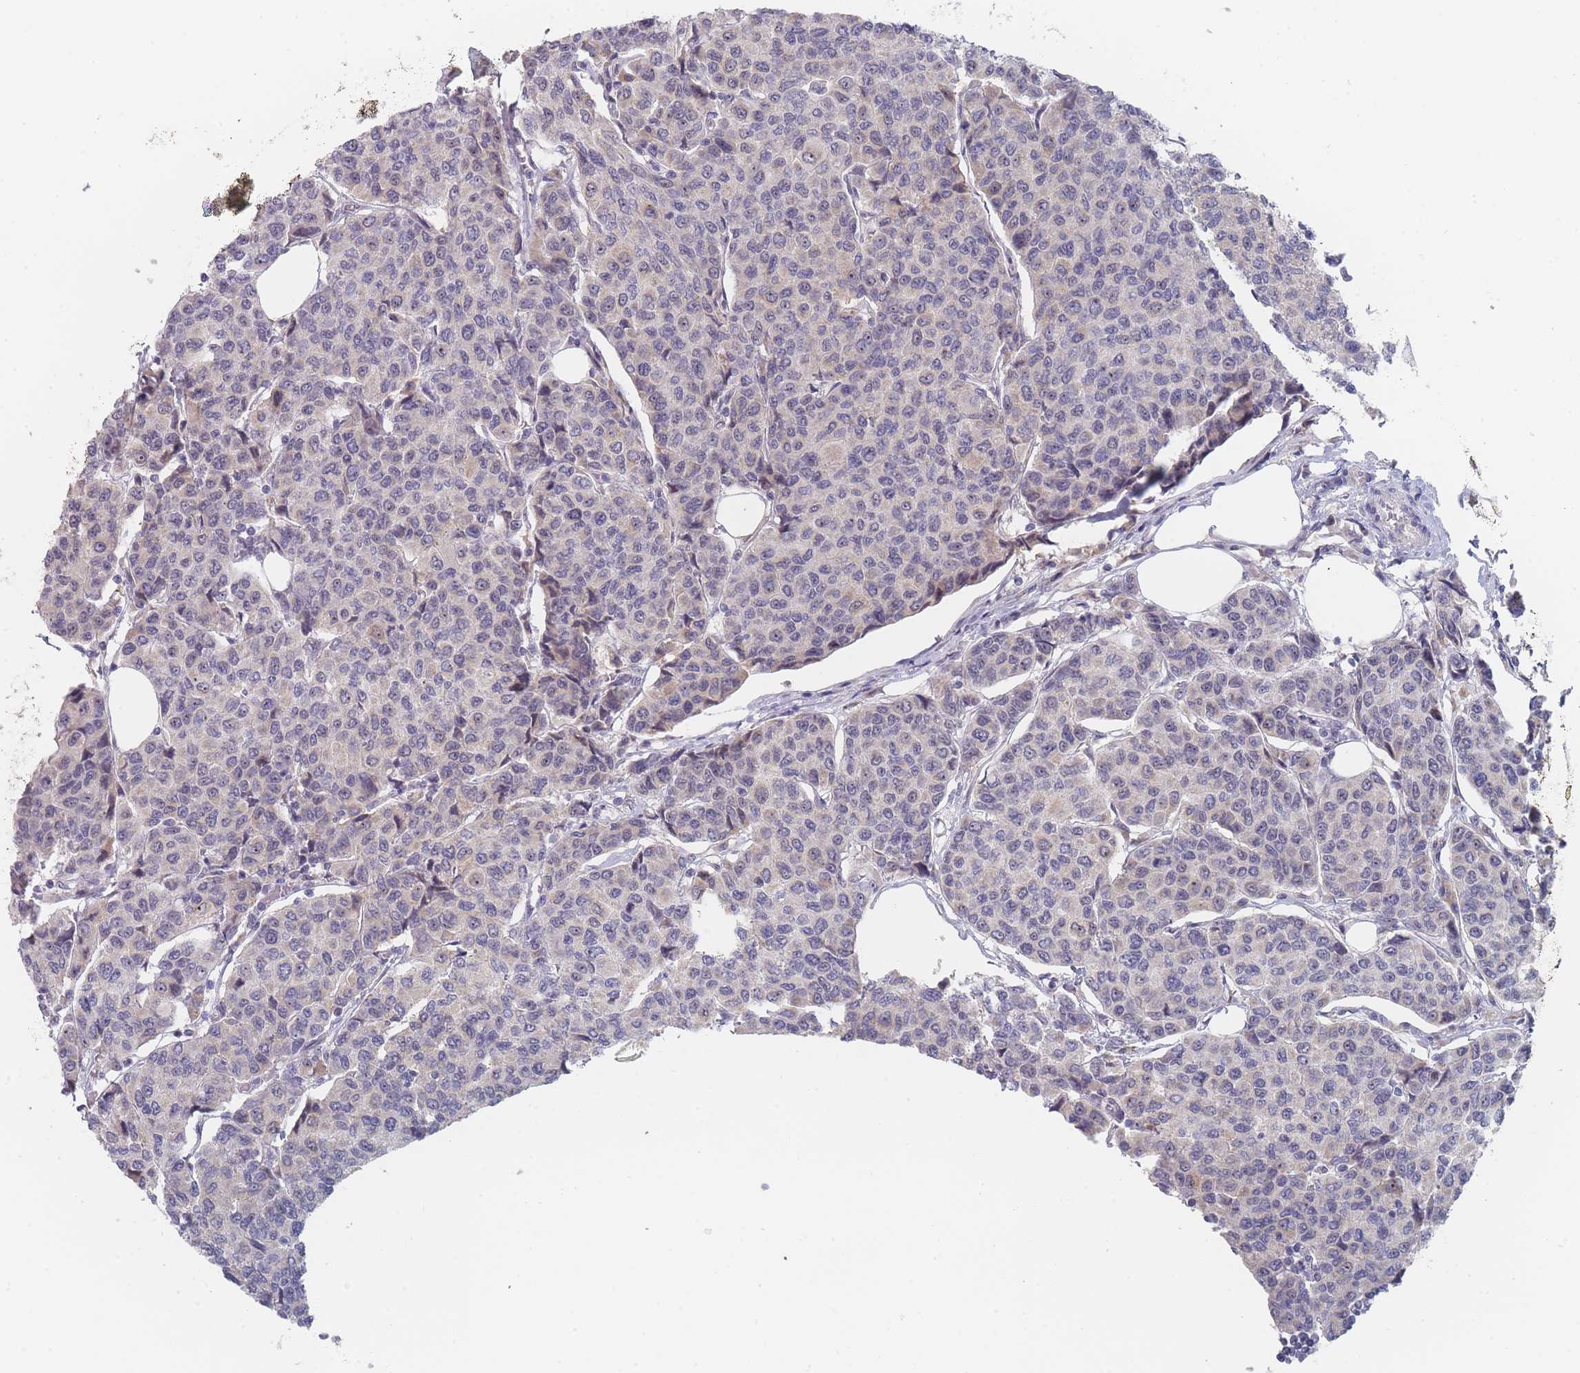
{"staining": {"intensity": "negative", "quantity": "none", "location": "none"}, "tissue": "breast cancer", "cell_type": "Tumor cells", "image_type": "cancer", "snomed": [{"axis": "morphology", "description": "Duct carcinoma"}, {"axis": "topography", "description": "Breast"}], "caption": "DAB immunohistochemical staining of human breast cancer (invasive ductal carcinoma) demonstrates no significant positivity in tumor cells.", "gene": "RNF8", "patient": {"sex": "female", "age": 55}}